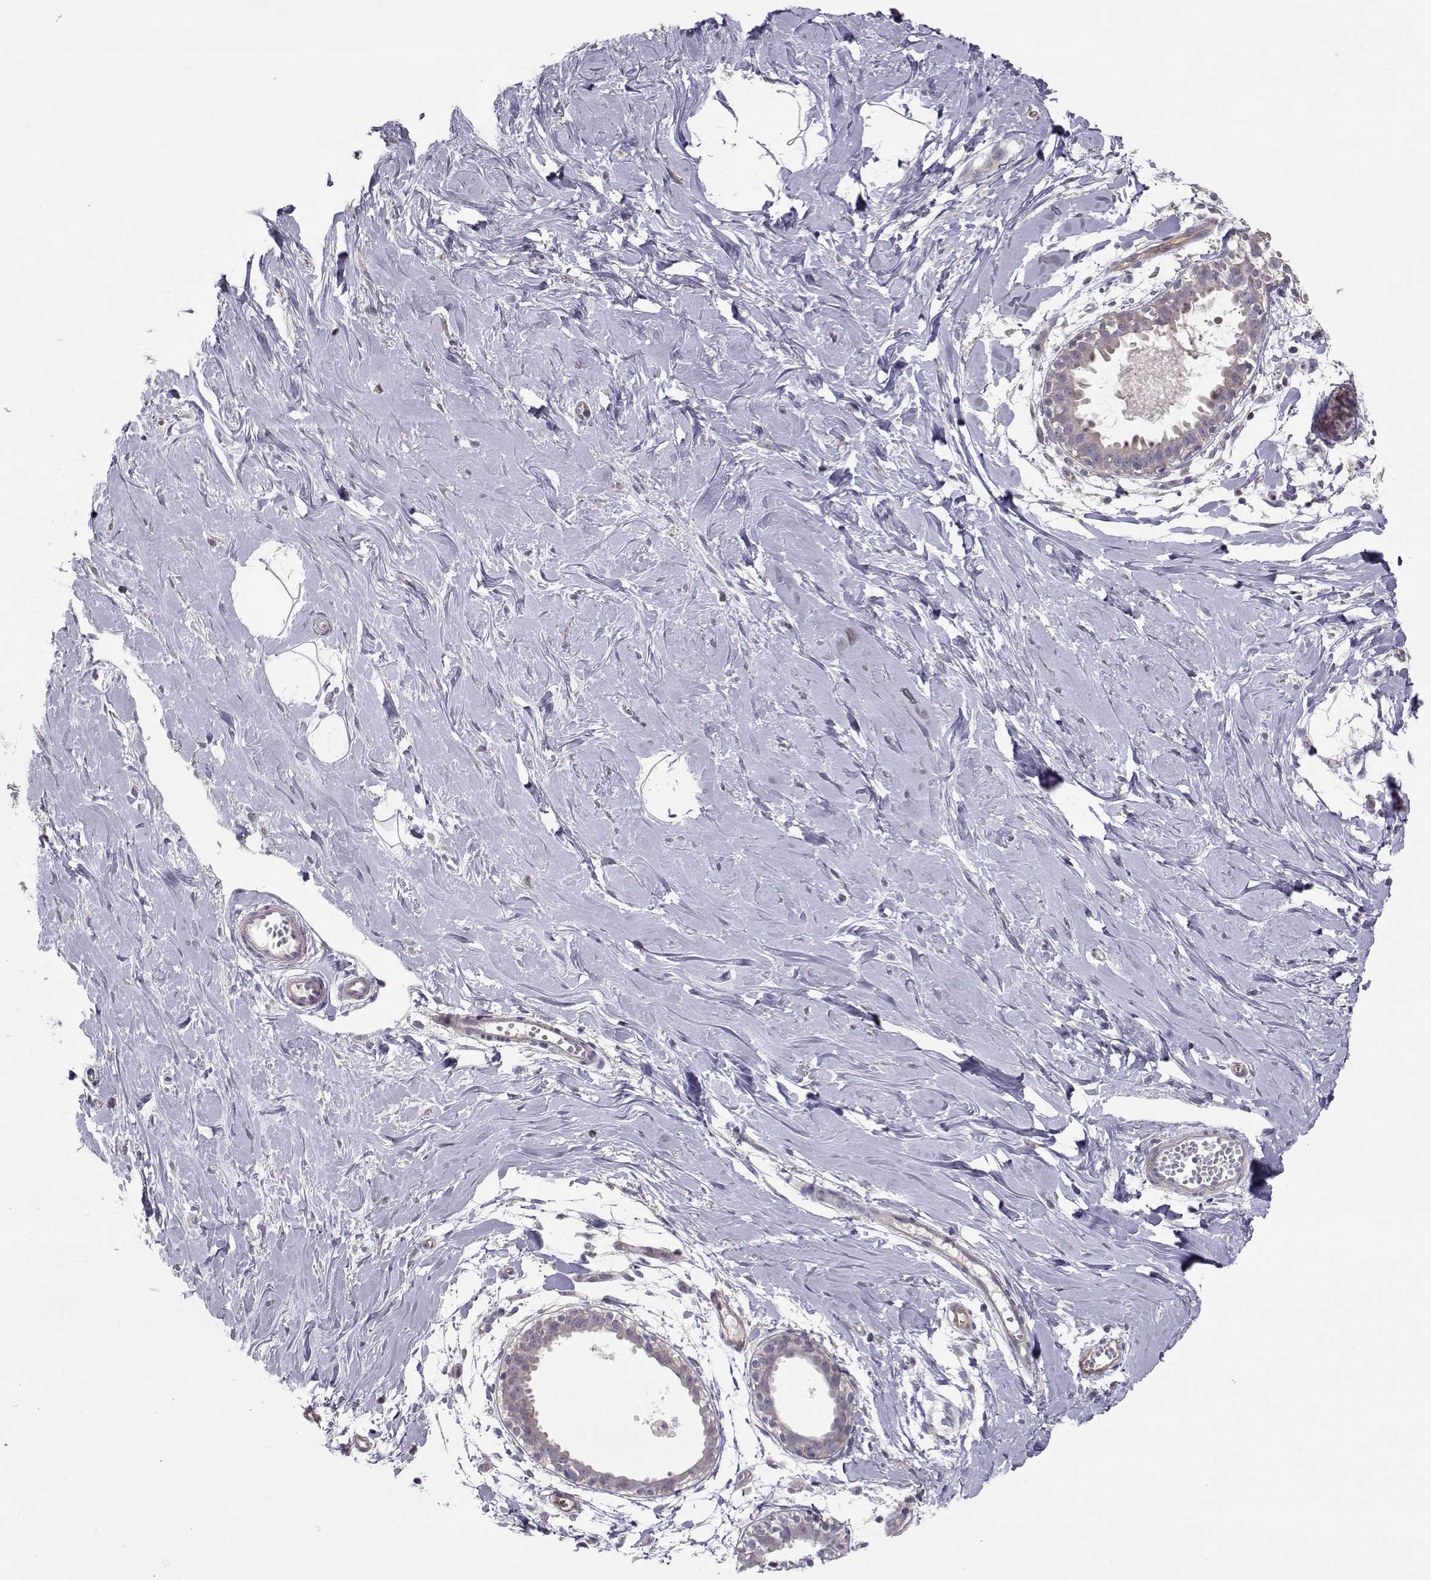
{"staining": {"intensity": "negative", "quantity": "none", "location": "none"}, "tissue": "breast", "cell_type": "Adipocytes", "image_type": "normal", "snomed": [{"axis": "morphology", "description": "Normal tissue, NOS"}, {"axis": "topography", "description": "Breast"}], "caption": "Immunohistochemical staining of benign human breast displays no significant staining in adipocytes.", "gene": "NCAM2", "patient": {"sex": "female", "age": 49}}